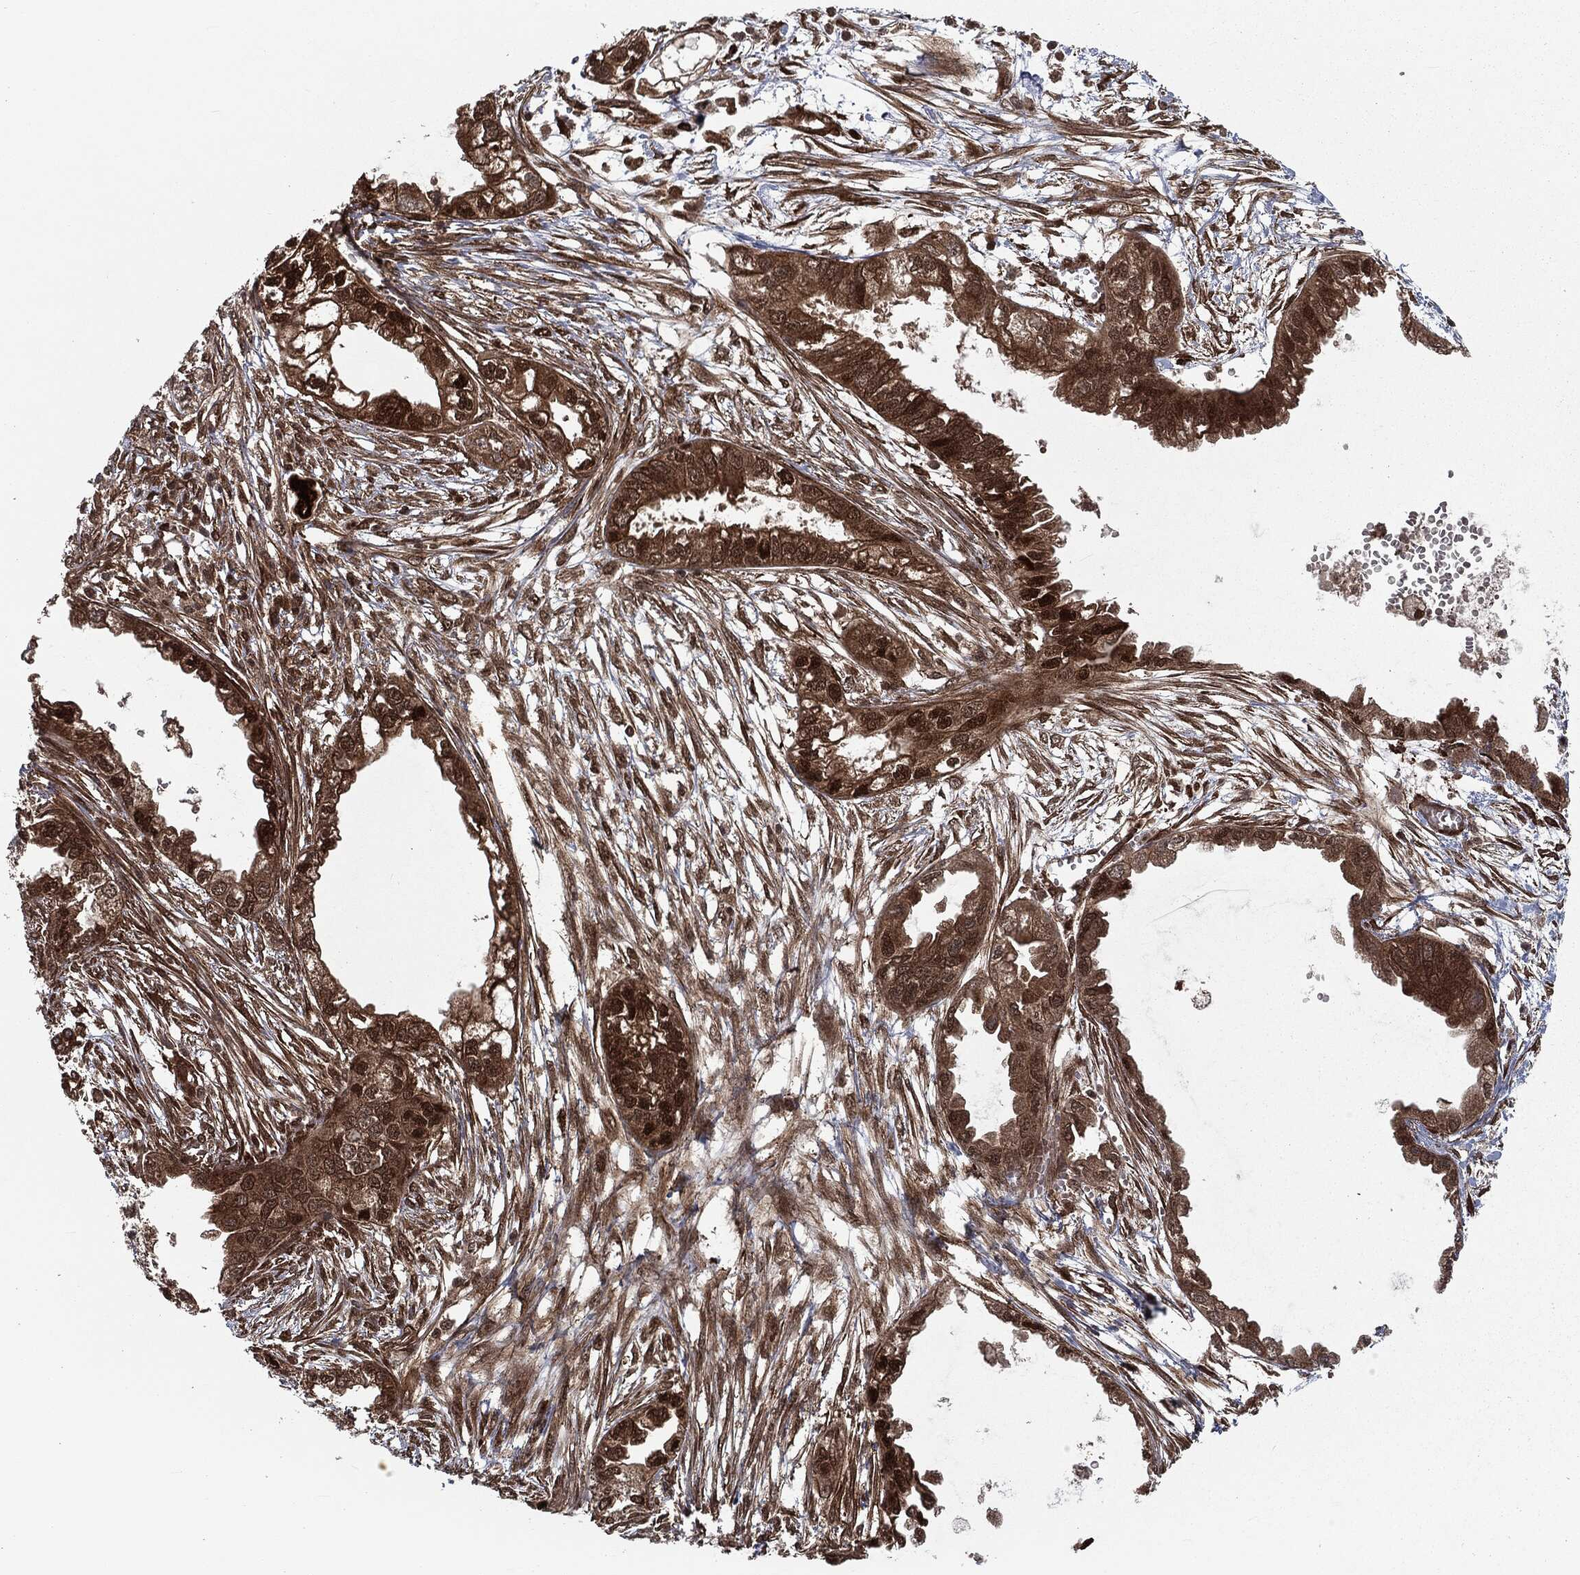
{"staining": {"intensity": "strong", "quantity": ">75%", "location": "cytoplasmic/membranous,nuclear"}, "tissue": "endometrial cancer", "cell_type": "Tumor cells", "image_type": "cancer", "snomed": [{"axis": "morphology", "description": "Adenocarcinoma, NOS"}, {"axis": "morphology", "description": "Adenocarcinoma, metastatic, NOS"}, {"axis": "topography", "description": "Adipose tissue"}, {"axis": "topography", "description": "Endometrium"}], "caption": "Tumor cells show strong cytoplasmic/membranous and nuclear staining in about >75% of cells in metastatic adenocarcinoma (endometrial).", "gene": "RANBP9", "patient": {"sex": "female", "age": 67}}